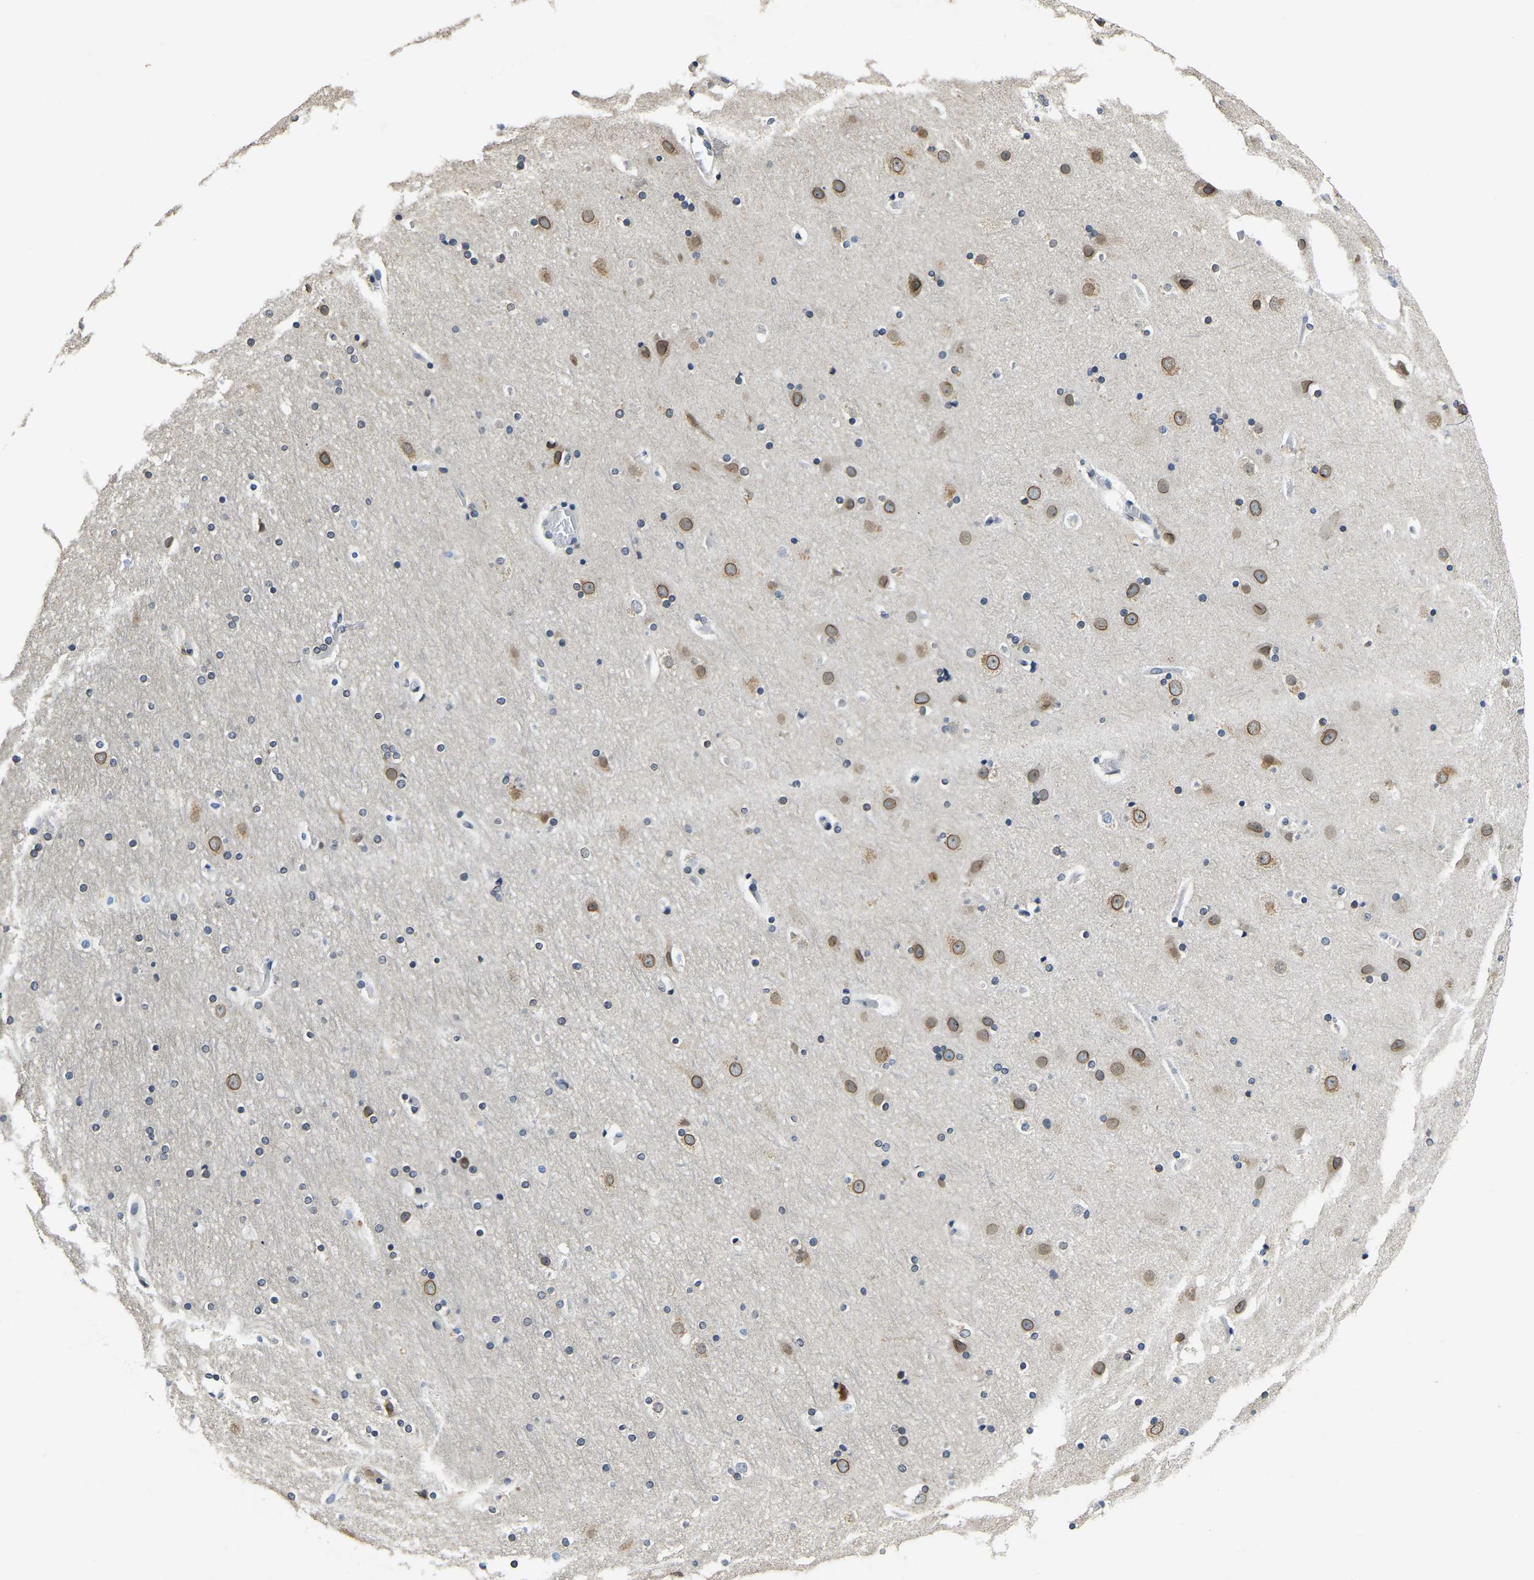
{"staining": {"intensity": "negative", "quantity": "none", "location": "none"}, "tissue": "cerebral cortex", "cell_type": "Endothelial cells", "image_type": "normal", "snomed": [{"axis": "morphology", "description": "Normal tissue, NOS"}, {"axis": "topography", "description": "Cerebral cortex"}], "caption": "DAB immunohistochemical staining of unremarkable human cerebral cortex shows no significant staining in endothelial cells.", "gene": "RANBP2", "patient": {"sex": "male", "age": 57}}